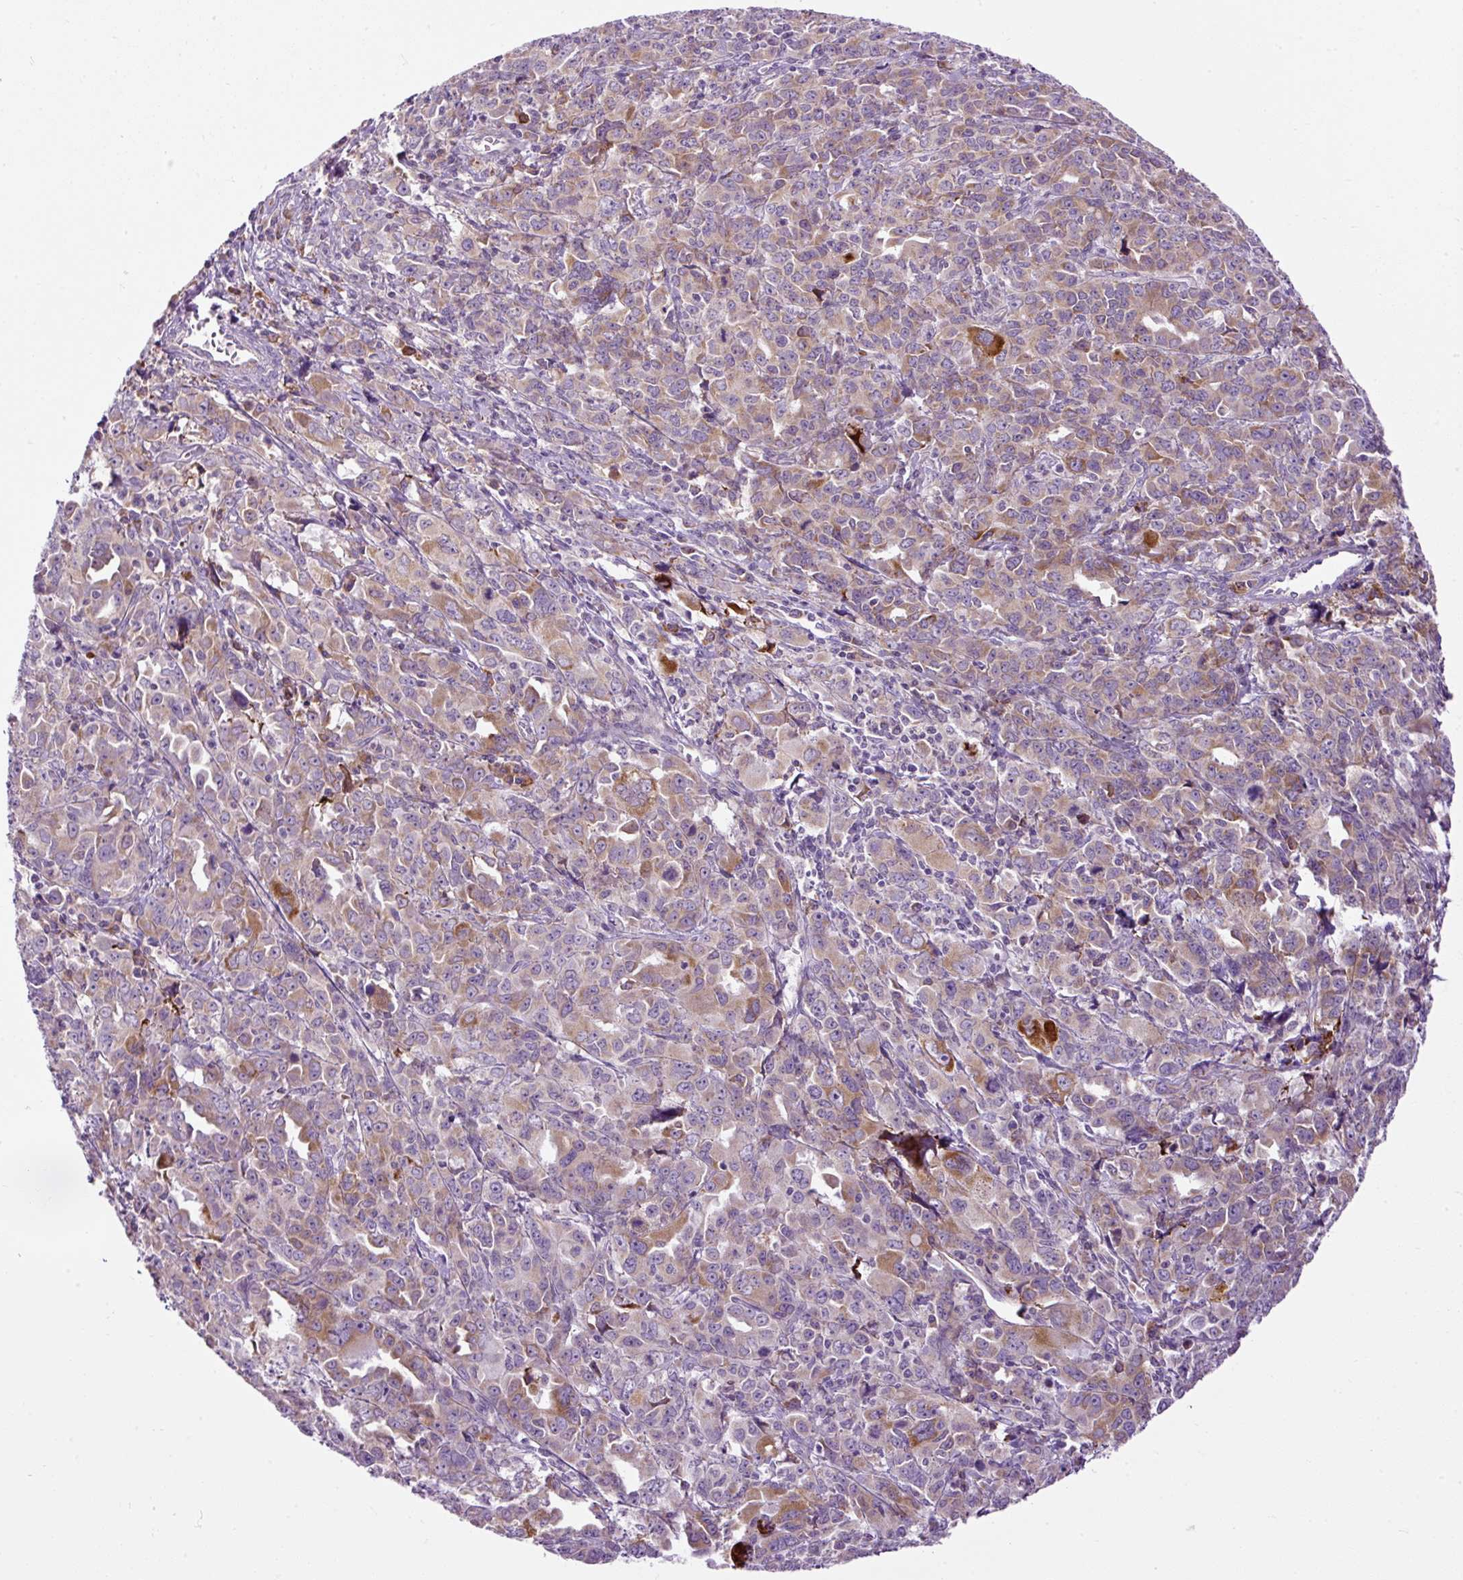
{"staining": {"intensity": "moderate", "quantity": "<25%", "location": "cytoplasmic/membranous"}, "tissue": "ovarian cancer", "cell_type": "Tumor cells", "image_type": "cancer", "snomed": [{"axis": "morphology", "description": "Adenocarcinoma, NOS"}, {"axis": "morphology", "description": "Carcinoma, endometroid"}, {"axis": "topography", "description": "Ovary"}], "caption": "Approximately <25% of tumor cells in ovarian endometroid carcinoma demonstrate moderate cytoplasmic/membranous protein staining as visualized by brown immunohistochemical staining.", "gene": "FMC1", "patient": {"sex": "female", "age": 72}}